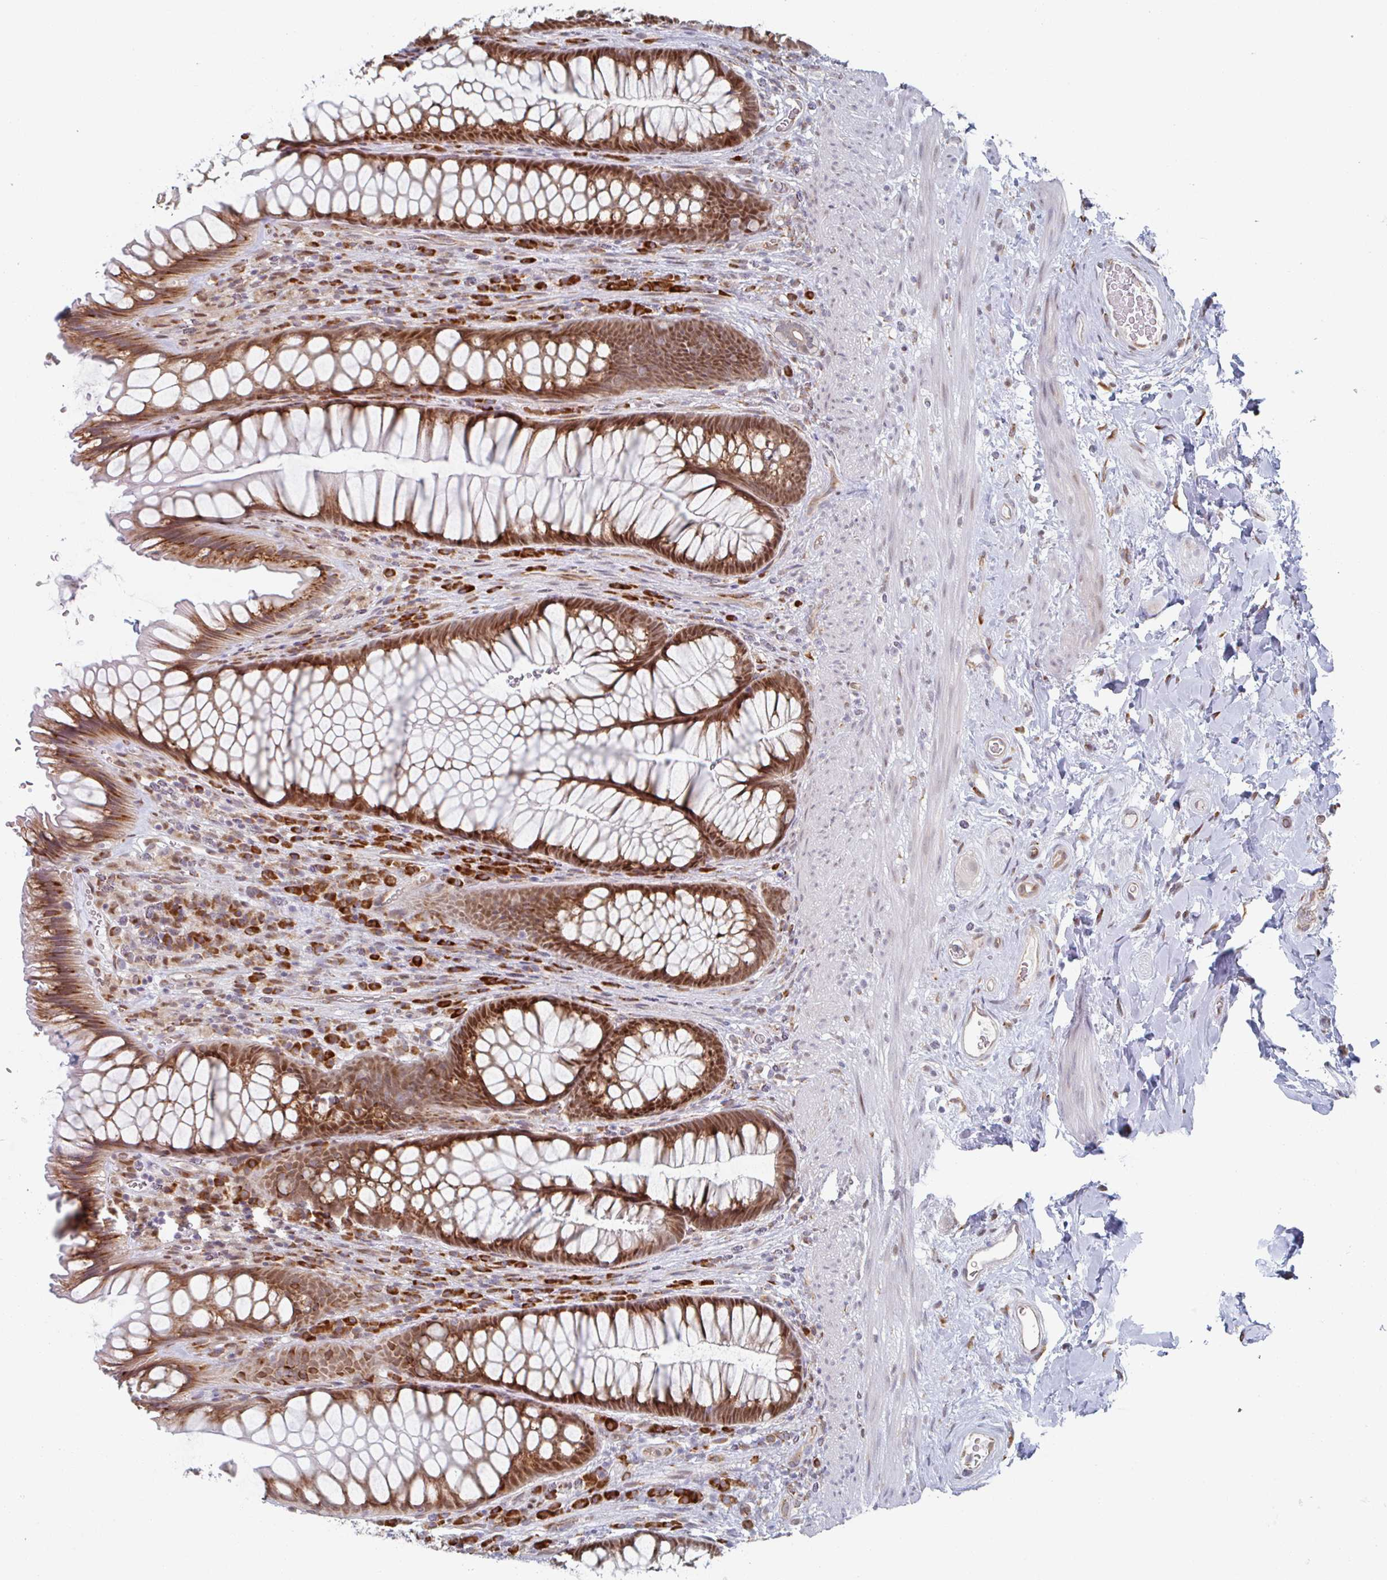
{"staining": {"intensity": "moderate", "quantity": ">75%", "location": "cytoplasmic/membranous"}, "tissue": "rectum", "cell_type": "Glandular cells", "image_type": "normal", "snomed": [{"axis": "morphology", "description": "Normal tissue, NOS"}, {"axis": "topography", "description": "Rectum"}], "caption": "Glandular cells display medium levels of moderate cytoplasmic/membranous expression in about >75% of cells in benign human rectum. Using DAB (brown) and hematoxylin (blue) stains, captured at high magnification using brightfield microscopy.", "gene": "TRAPPC10", "patient": {"sex": "male", "age": 53}}